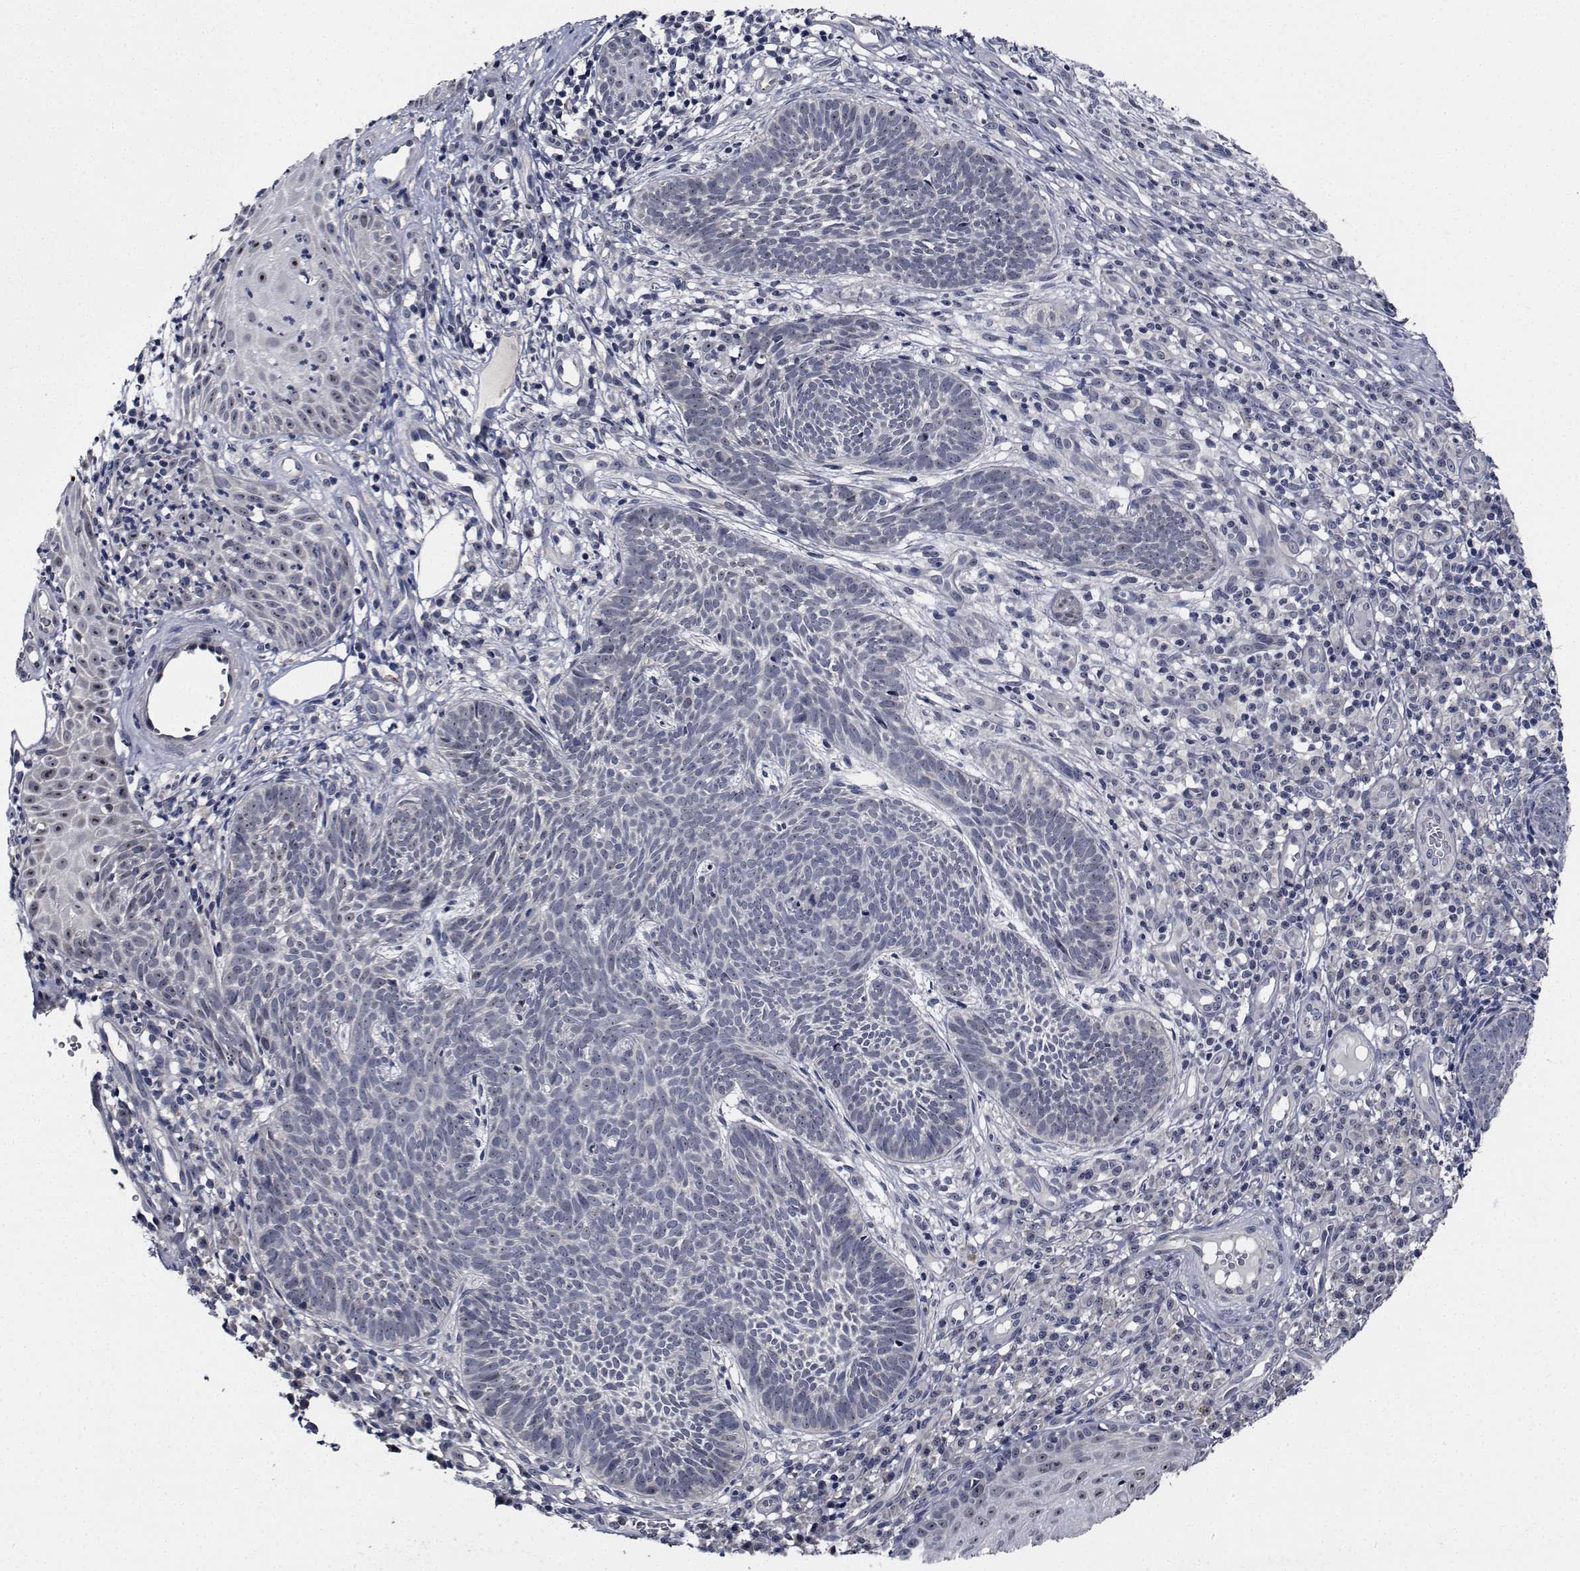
{"staining": {"intensity": "negative", "quantity": "none", "location": "none"}, "tissue": "skin cancer", "cell_type": "Tumor cells", "image_type": "cancer", "snomed": [{"axis": "morphology", "description": "Basal cell carcinoma"}, {"axis": "topography", "description": "Skin"}], "caption": "This is an immunohistochemistry photomicrograph of basal cell carcinoma (skin). There is no positivity in tumor cells.", "gene": "NVL", "patient": {"sex": "male", "age": 59}}